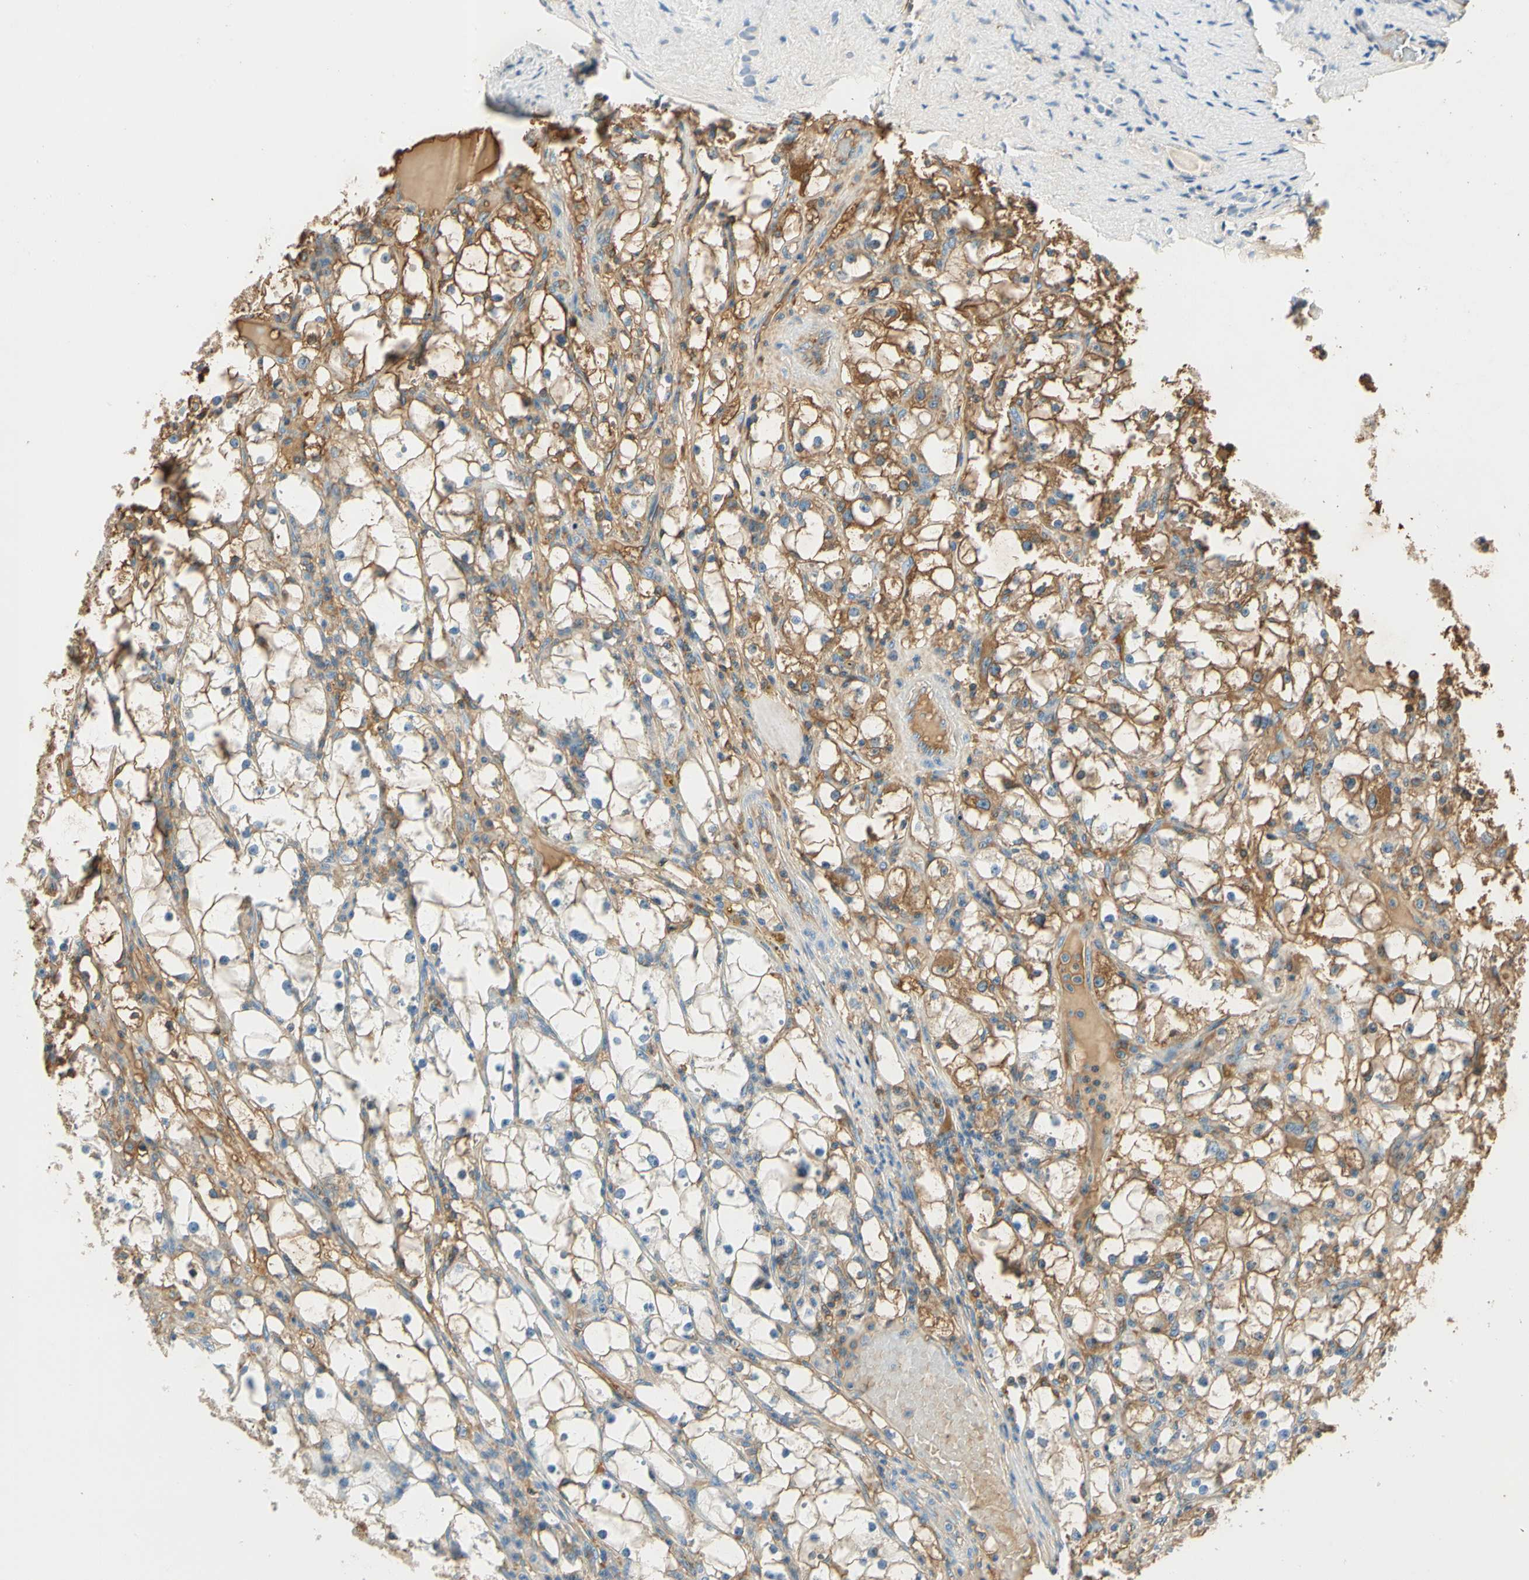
{"staining": {"intensity": "moderate", "quantity": "25%-75%", "location": "cytoplasmic/membranous"}, "tissue": "renal cancer", "cell_type": "Tumor cells", "image_type": "cancer", "snomed": [{"axis": "morphology", "description": "Adenocarcinoma, NOS"}, {"axis": "topography", "description": "Kidney"}], "caption": "Renal adenocarcinoma stained for a protein (brown) shows moderate cytoplasmic/membranous positive positivity in approximately 25%-75% of tumor cells.", "gene": "LAMB3", "patient": {"sex": "male", "age": 56}}